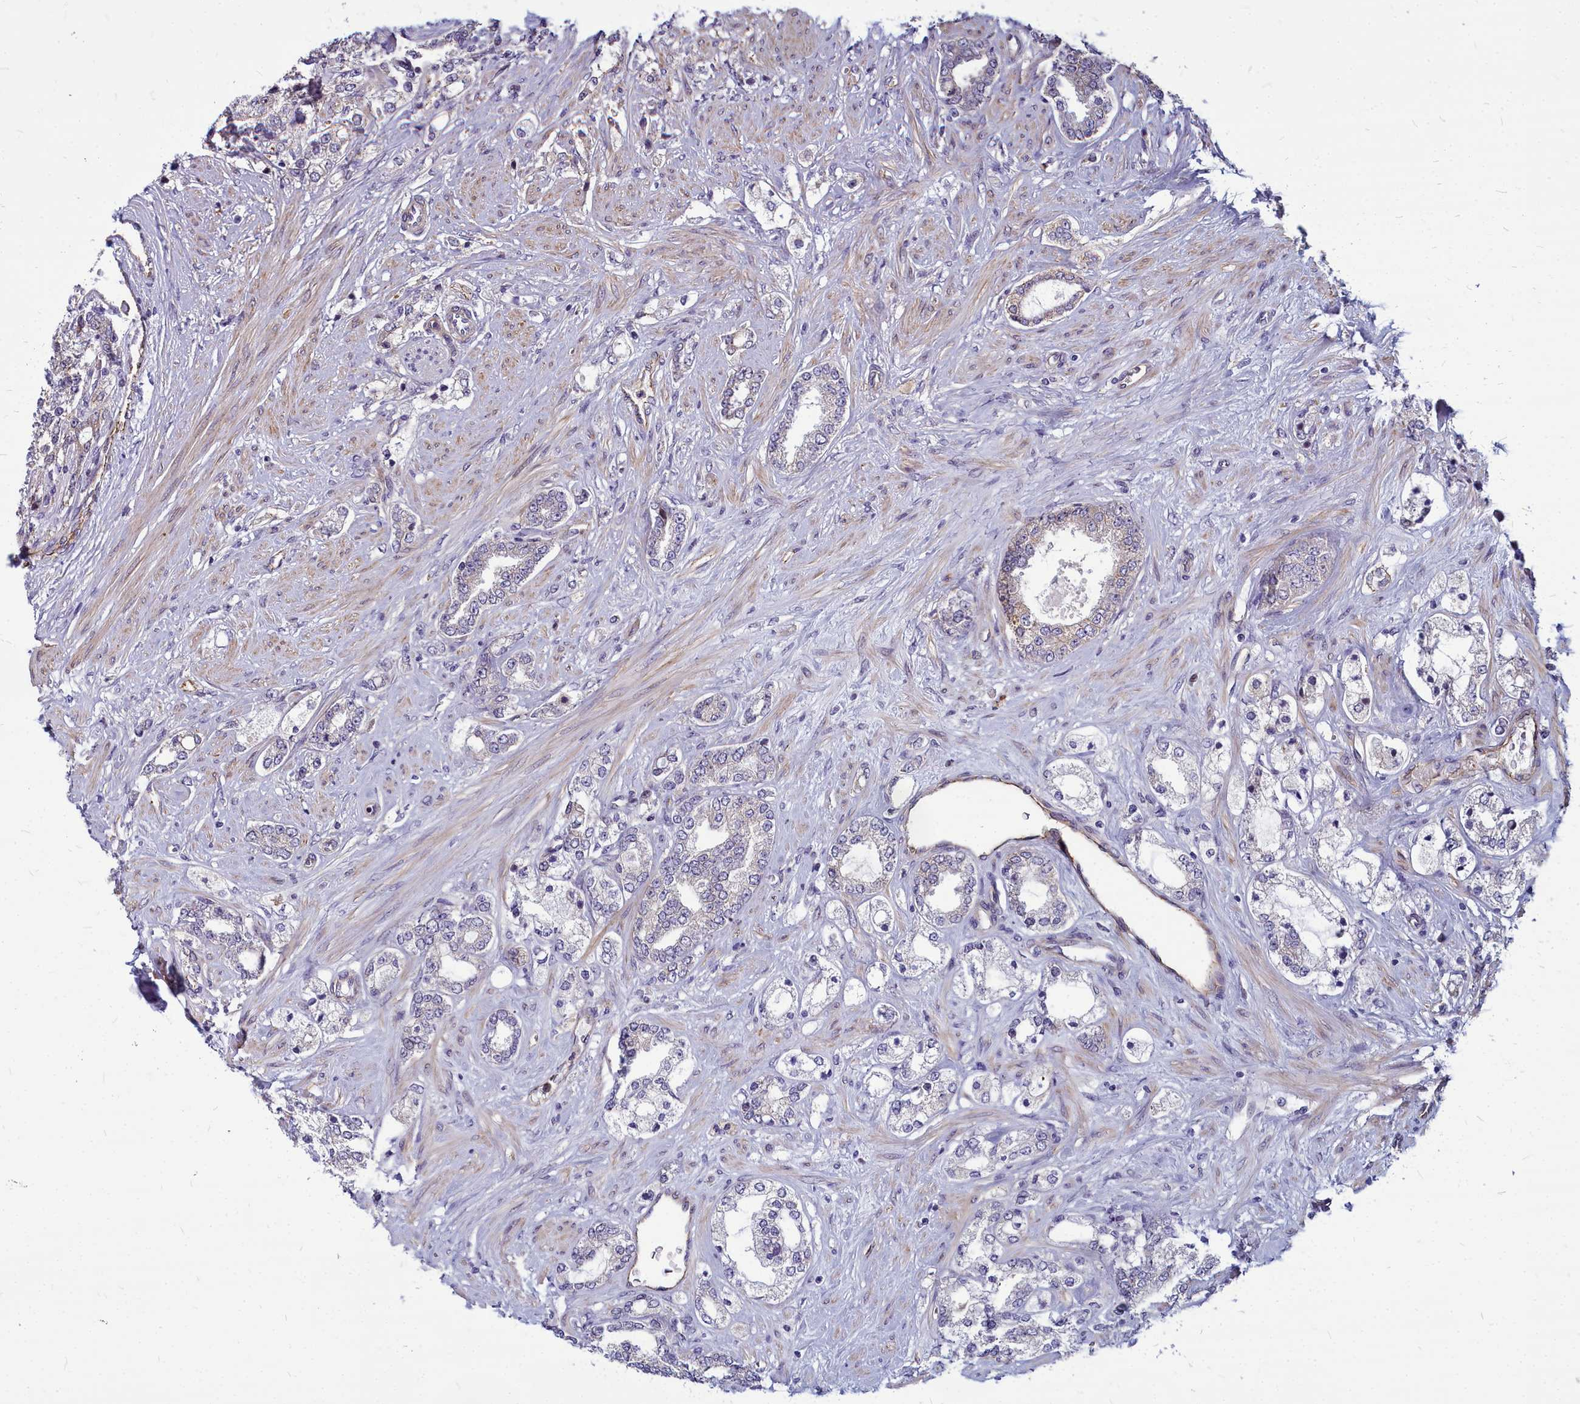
{"staining": {"intensity": "weak", "quantity": "<25%", "location": "cytoplasmic/membranous"}, "tissue": "prostate cancer", "cell_type": "Tumor cells", "image_type": "cancer", "snomed": [{"axis": "morphology", "description": "Adenocarcinoma, High grade"}, {"axis": "topography", "description": "Prostate"}], "caption": "IHC photomicrograph of human prostate cancer stained for a protein (brown), which displays no expression in tumor cells. Nuclei are stained in blue.", "gene": "TTC5", "patient": {"sex": "male", "age": 64}}